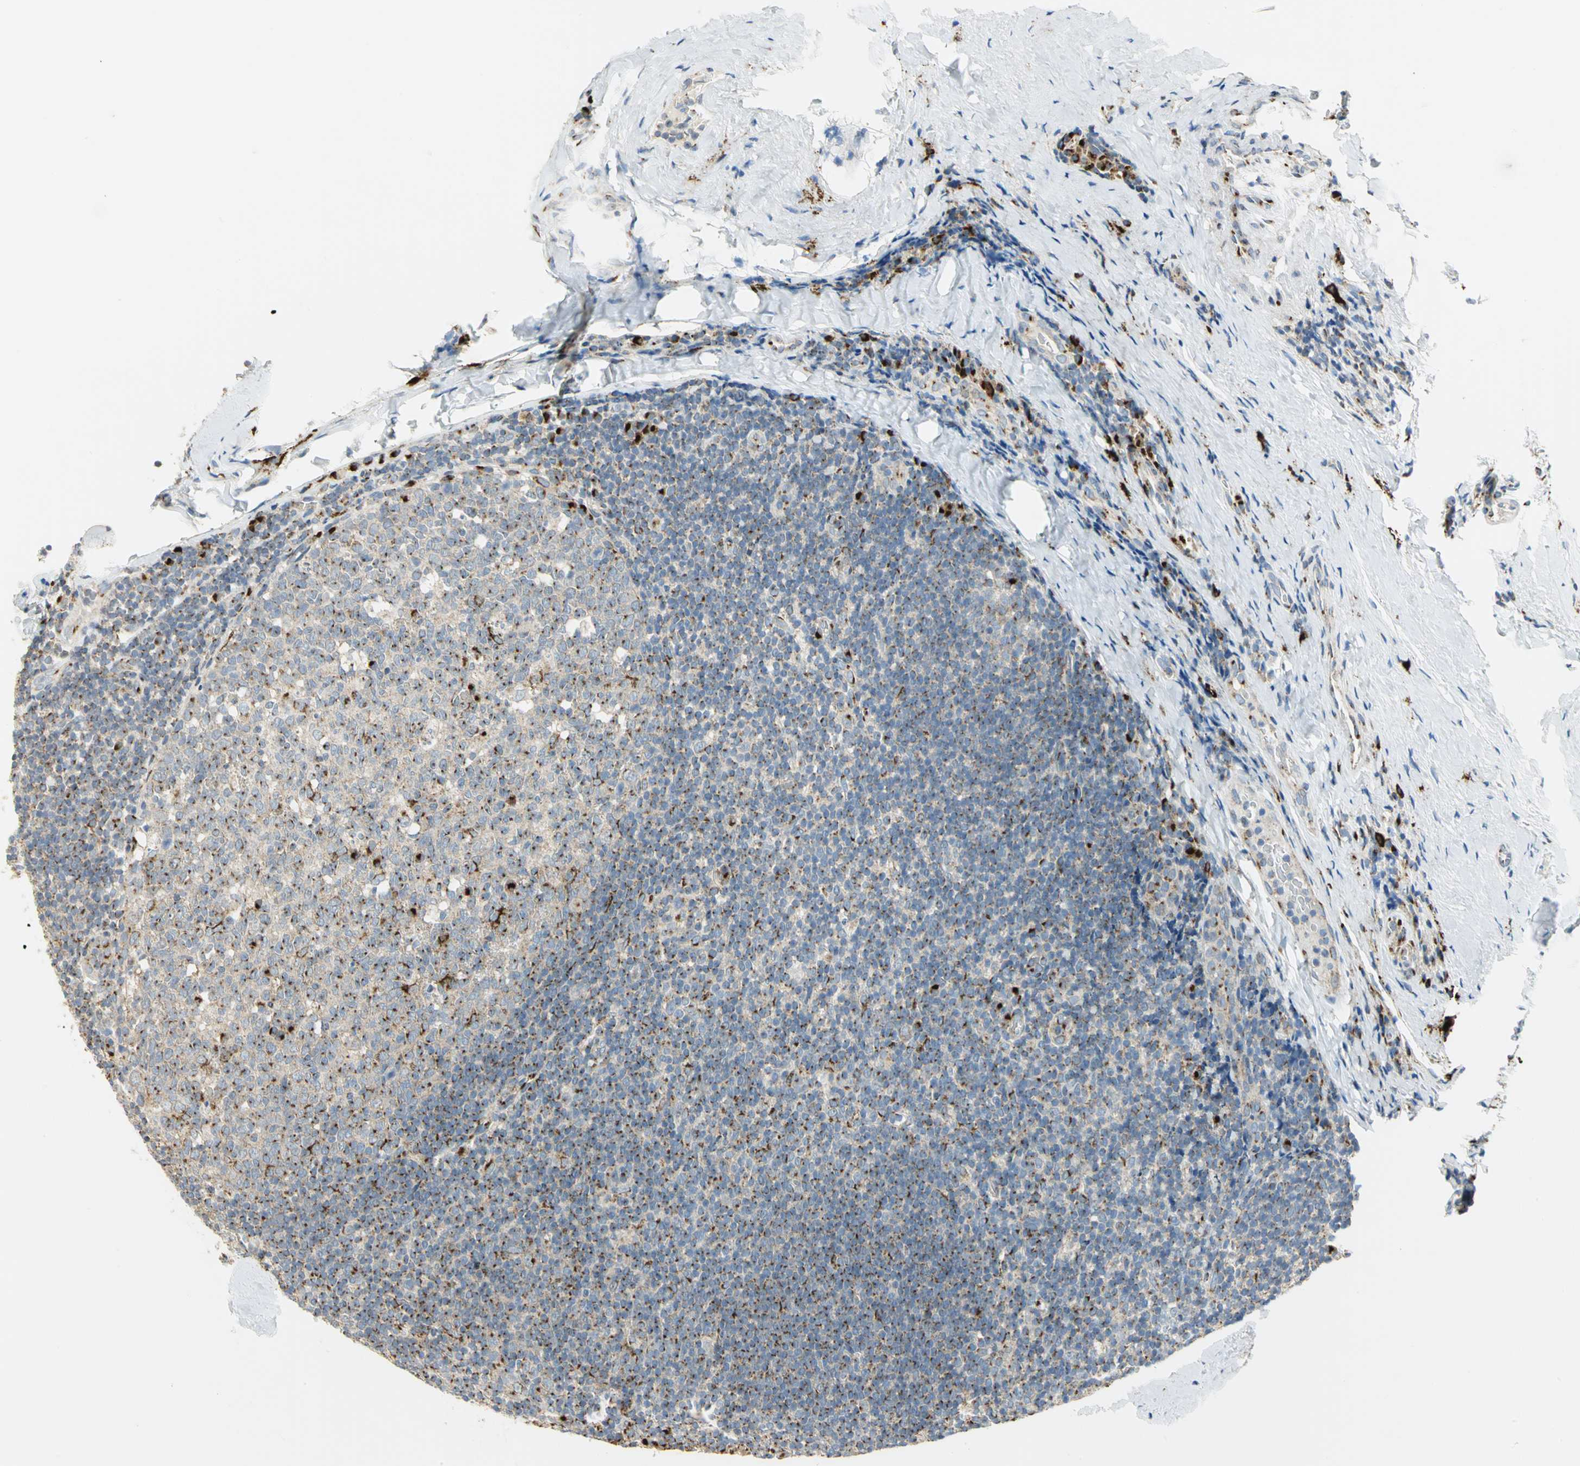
{"staining": {"intensity": "strong", "quantity": "<25%", "location": "cytoplasmic/membranous"}, "tissue": "tonsil", "cell_type": "Germinal center cells", "image_type": "normal", "snomed": [{"axis": "morphology", "description": "Normal tissue, NOS"}, {"axis": "topography", "description": "Tonsil"}], "caption": "This image shows IHC staining of unremarkable tonsil, with medium strong cytoplasmic/membranous expression in approximately <25% of germinal center cells.", "gene": "GPR3", "patient": {"sex": "male", "age": 31}}